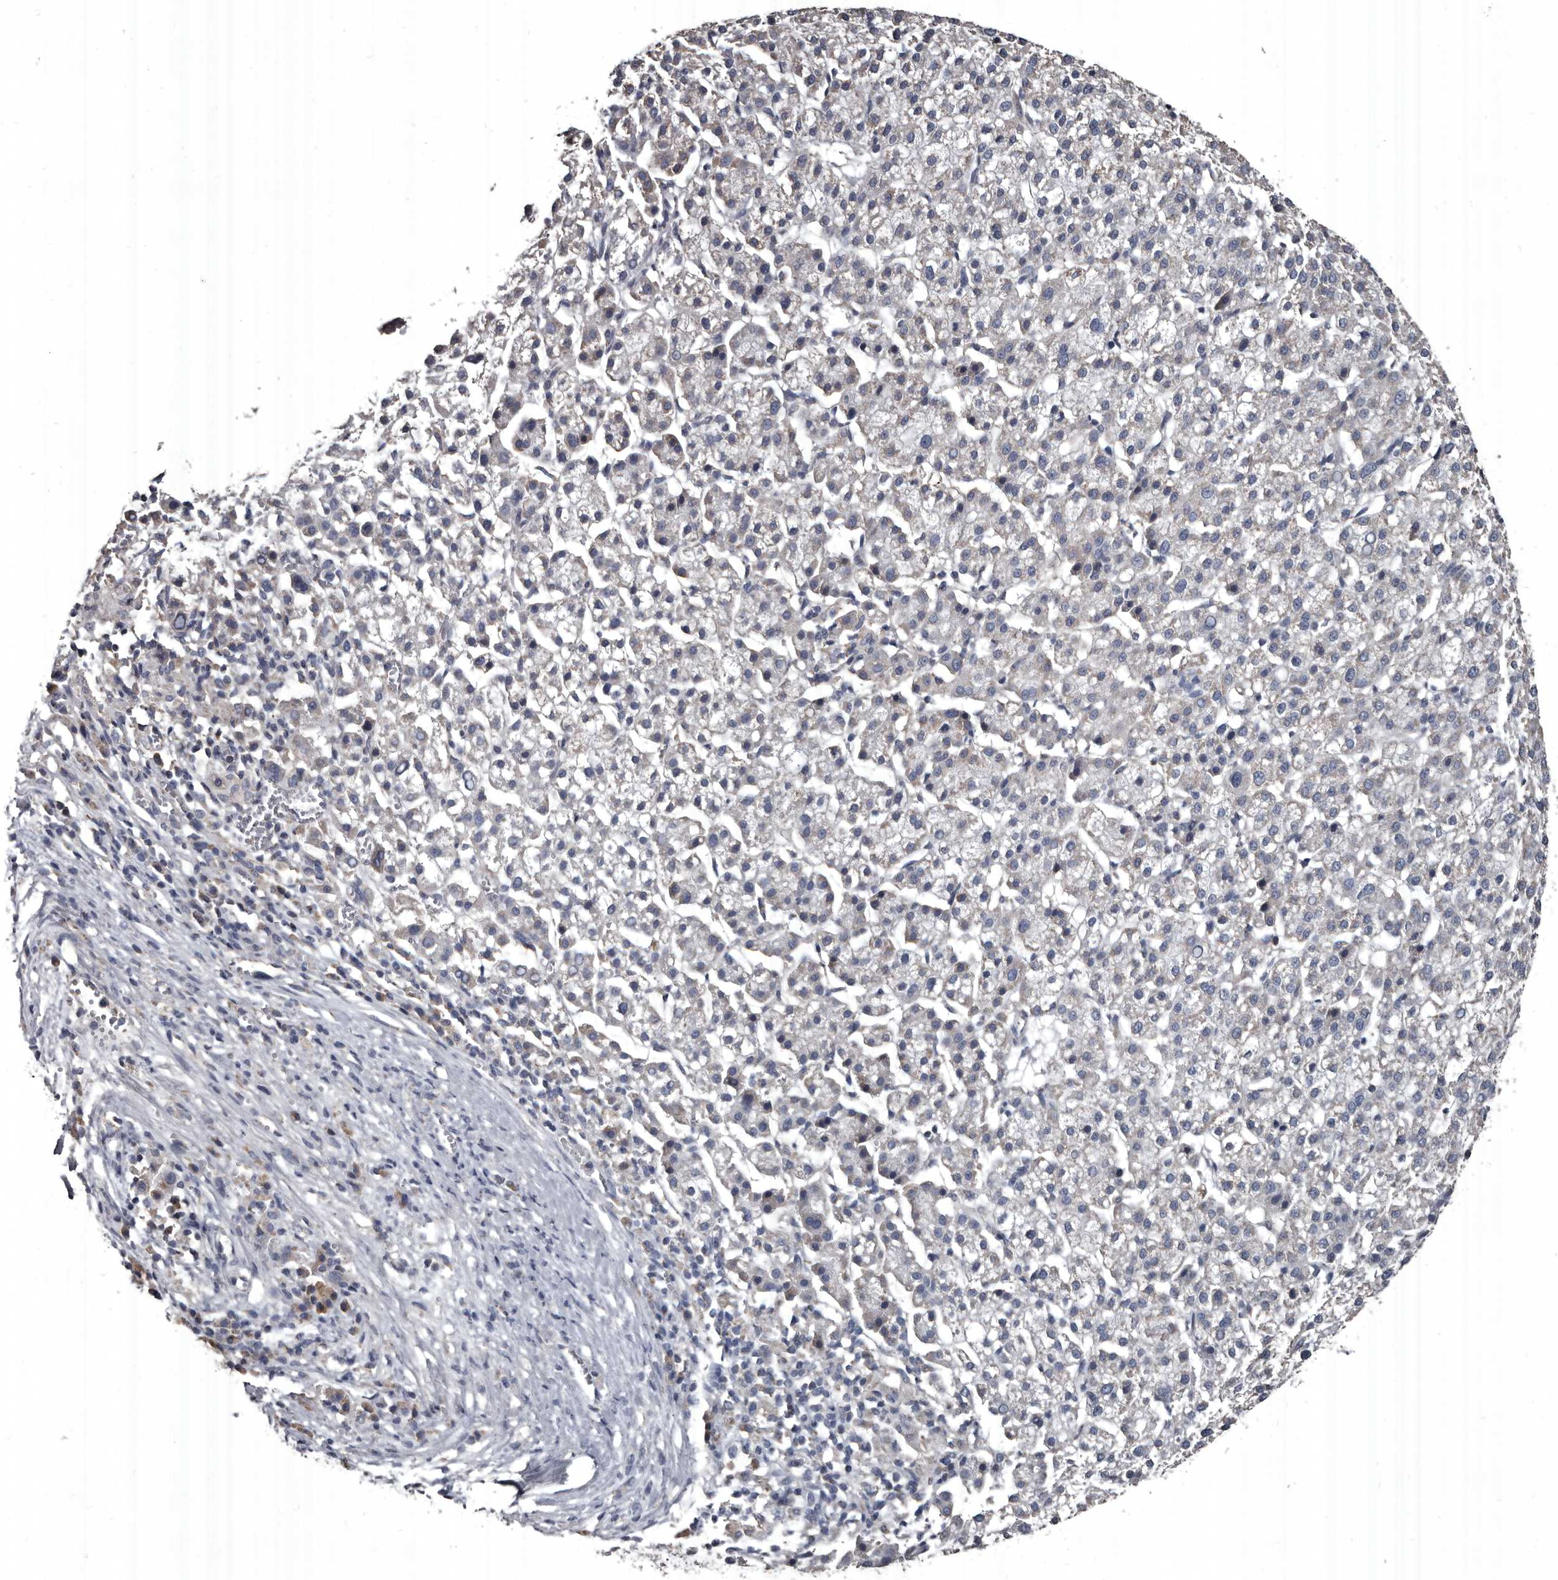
{"staining": {"intensity": "weak", "quantity": "<25%", "location": "cytoplasmic/membranous"}, "tissue": "liver cancer", "cell_type": "Tumor cells", "image_type": "cancer", "snomed": [{"axis": "morphology", "description": "Carcinoma, Hepatocellular, NOS"}, {"axis": "topography", "description": "Liver"}], "caption": "Liver cancer was stained to show a protein in brown. There is no significant expression in tumor cells.", "gene": "GREB1", "patient": {"sex": "female", "age": 58}}